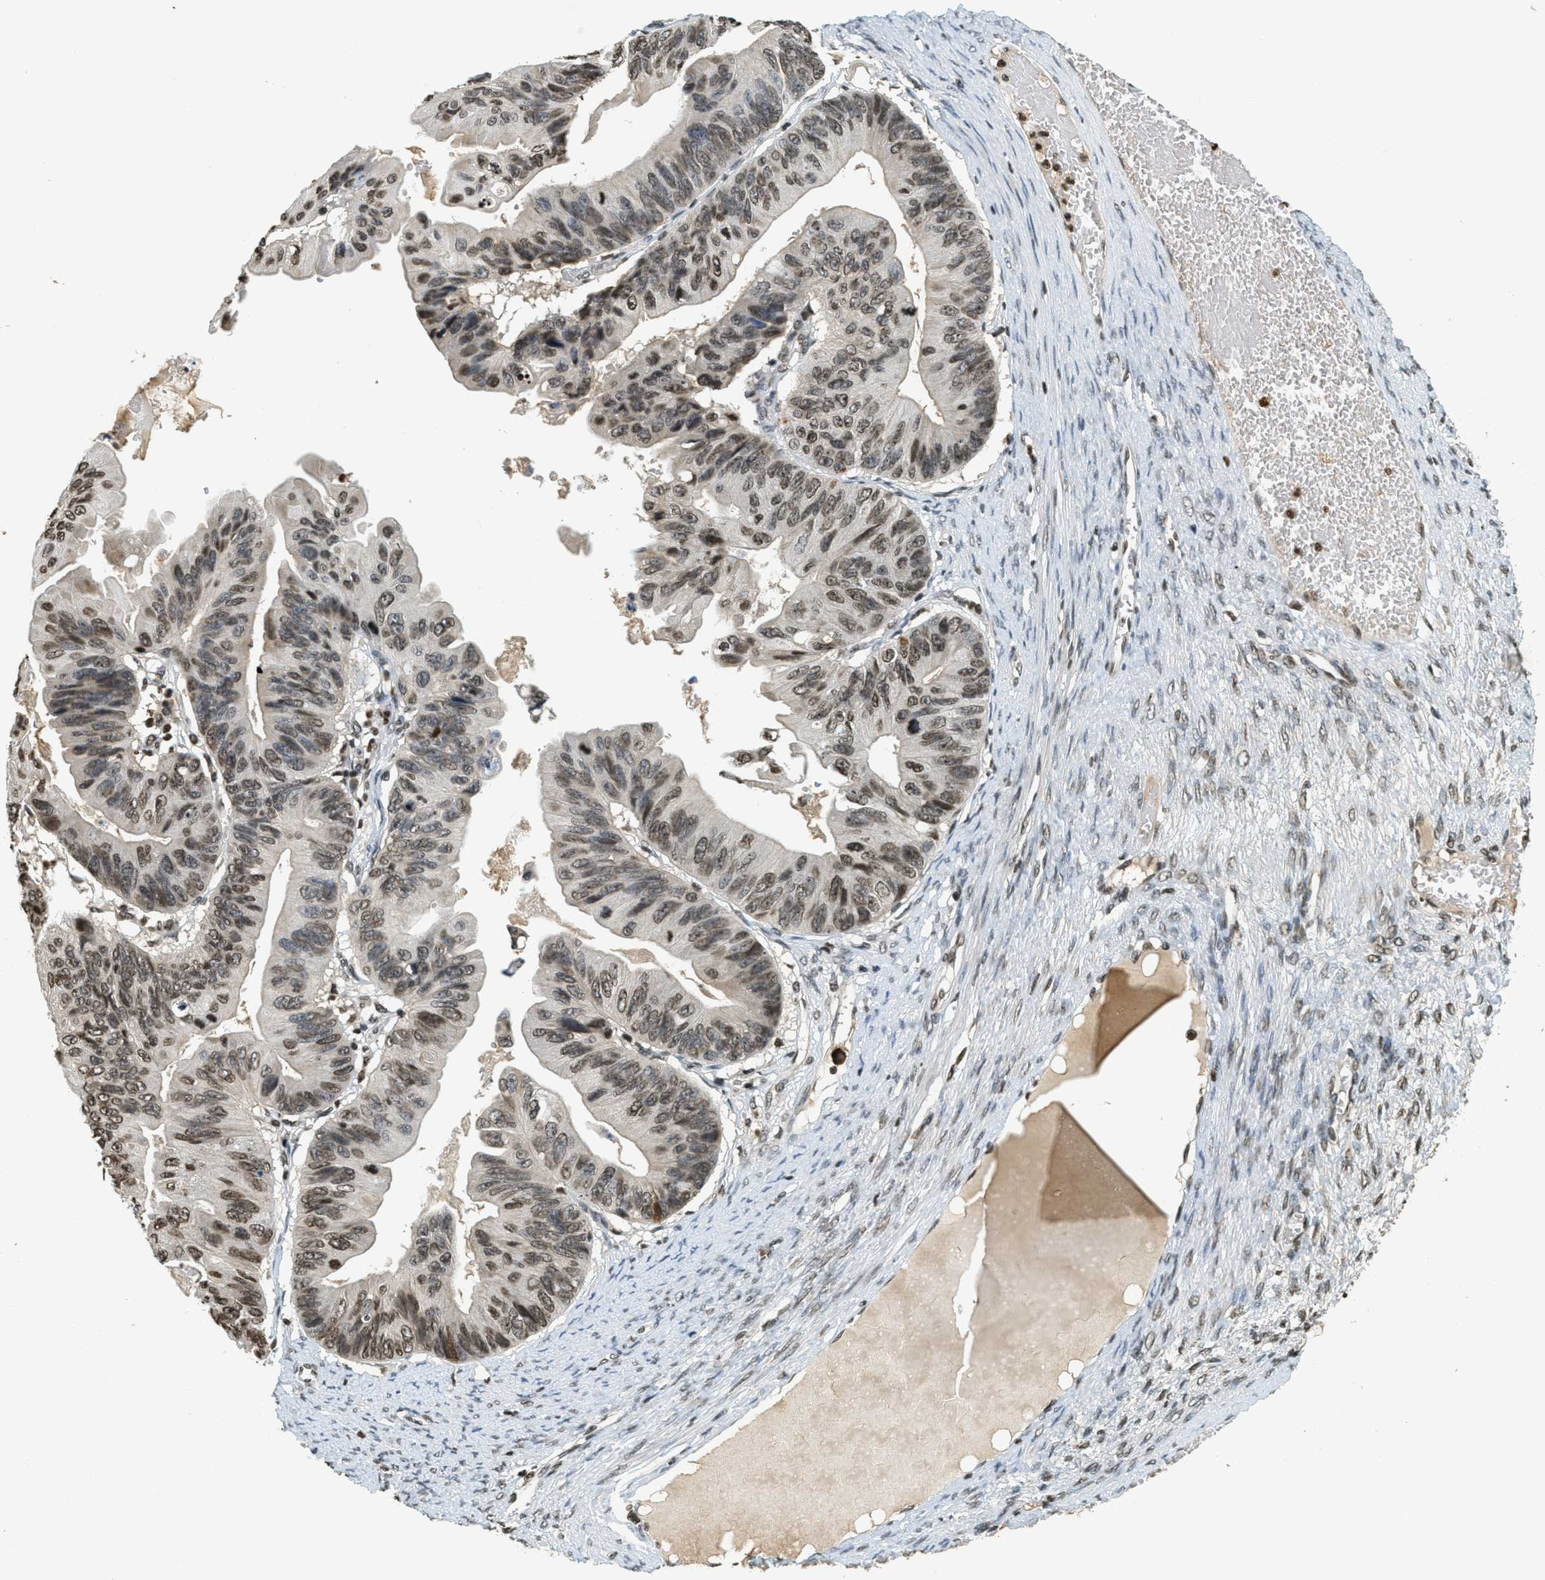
{"staining": {"intensity": "moderate", "quantity": ">75%", "location": "cytoplasmic/membranous,nuclear"}, "tissue": "ovarian cancer", "cell_type": "Tumor cells", "image_type": "cancer", "snomed": [{"axis": "morphology", "description": "Cystadenocarcinoma, mucinous, NOS"}, {"axis": "topography", "description": "Ovary"}], "caption": "This is an image of immunohistochemistry (IHC) staining of ovarian cancer (mucinous cystadenocarcinoma), which shows moderate staining in the cytoplasmic/membranous and nuclear of tumor cells.", "gene": "LDB2", "patient": {"sex": "female", "age": 61}}